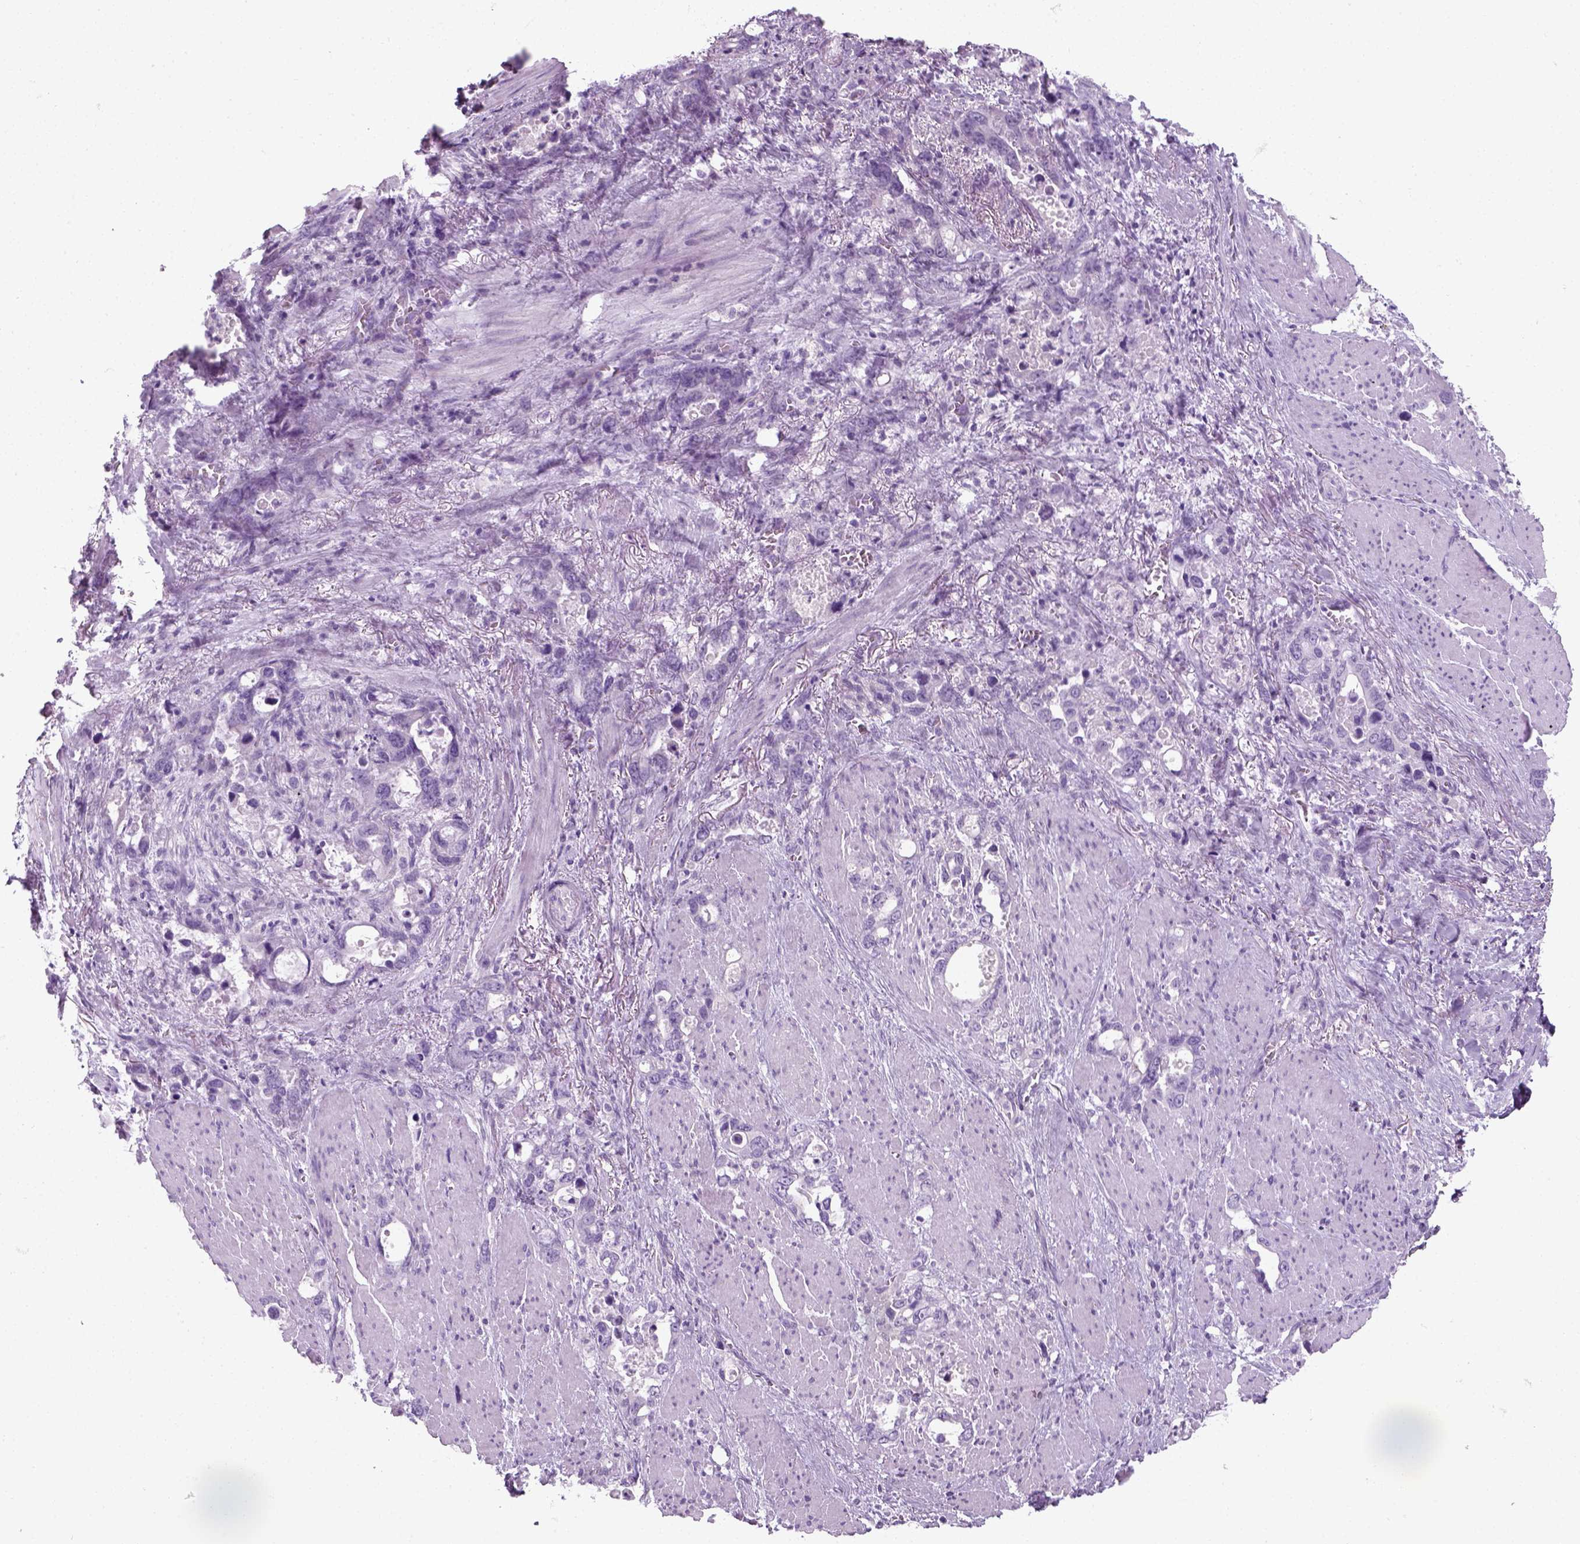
{"staining": {"intensity": "negative", "quantity": "none", "location": "none"}, "tissue": "stomach cancer", "cell_type": "Tumor cells", "image_type": "cancer", "snomed": [{"axis": "morphology", "description": "Normal tissue, NOS"}, {"axis": "morphology", "description": "Adenocarcinoma, NOS"}, {"axis": "topography", "description": "Esophagus"}, {"axis": "topography", "description": "Stomach, upper"}], "caption": "Stomach adenocarcinoma was stained to show a protein in brown. There is no significant positivity in tumor cells. (Brightfield microscopy of DAB (3,3'-diaminobenzidine) immunohistochemistry (IHC) at high magnification).", "gene": "SLC12A5", "patient": {"sex": "male", "age": 74}}